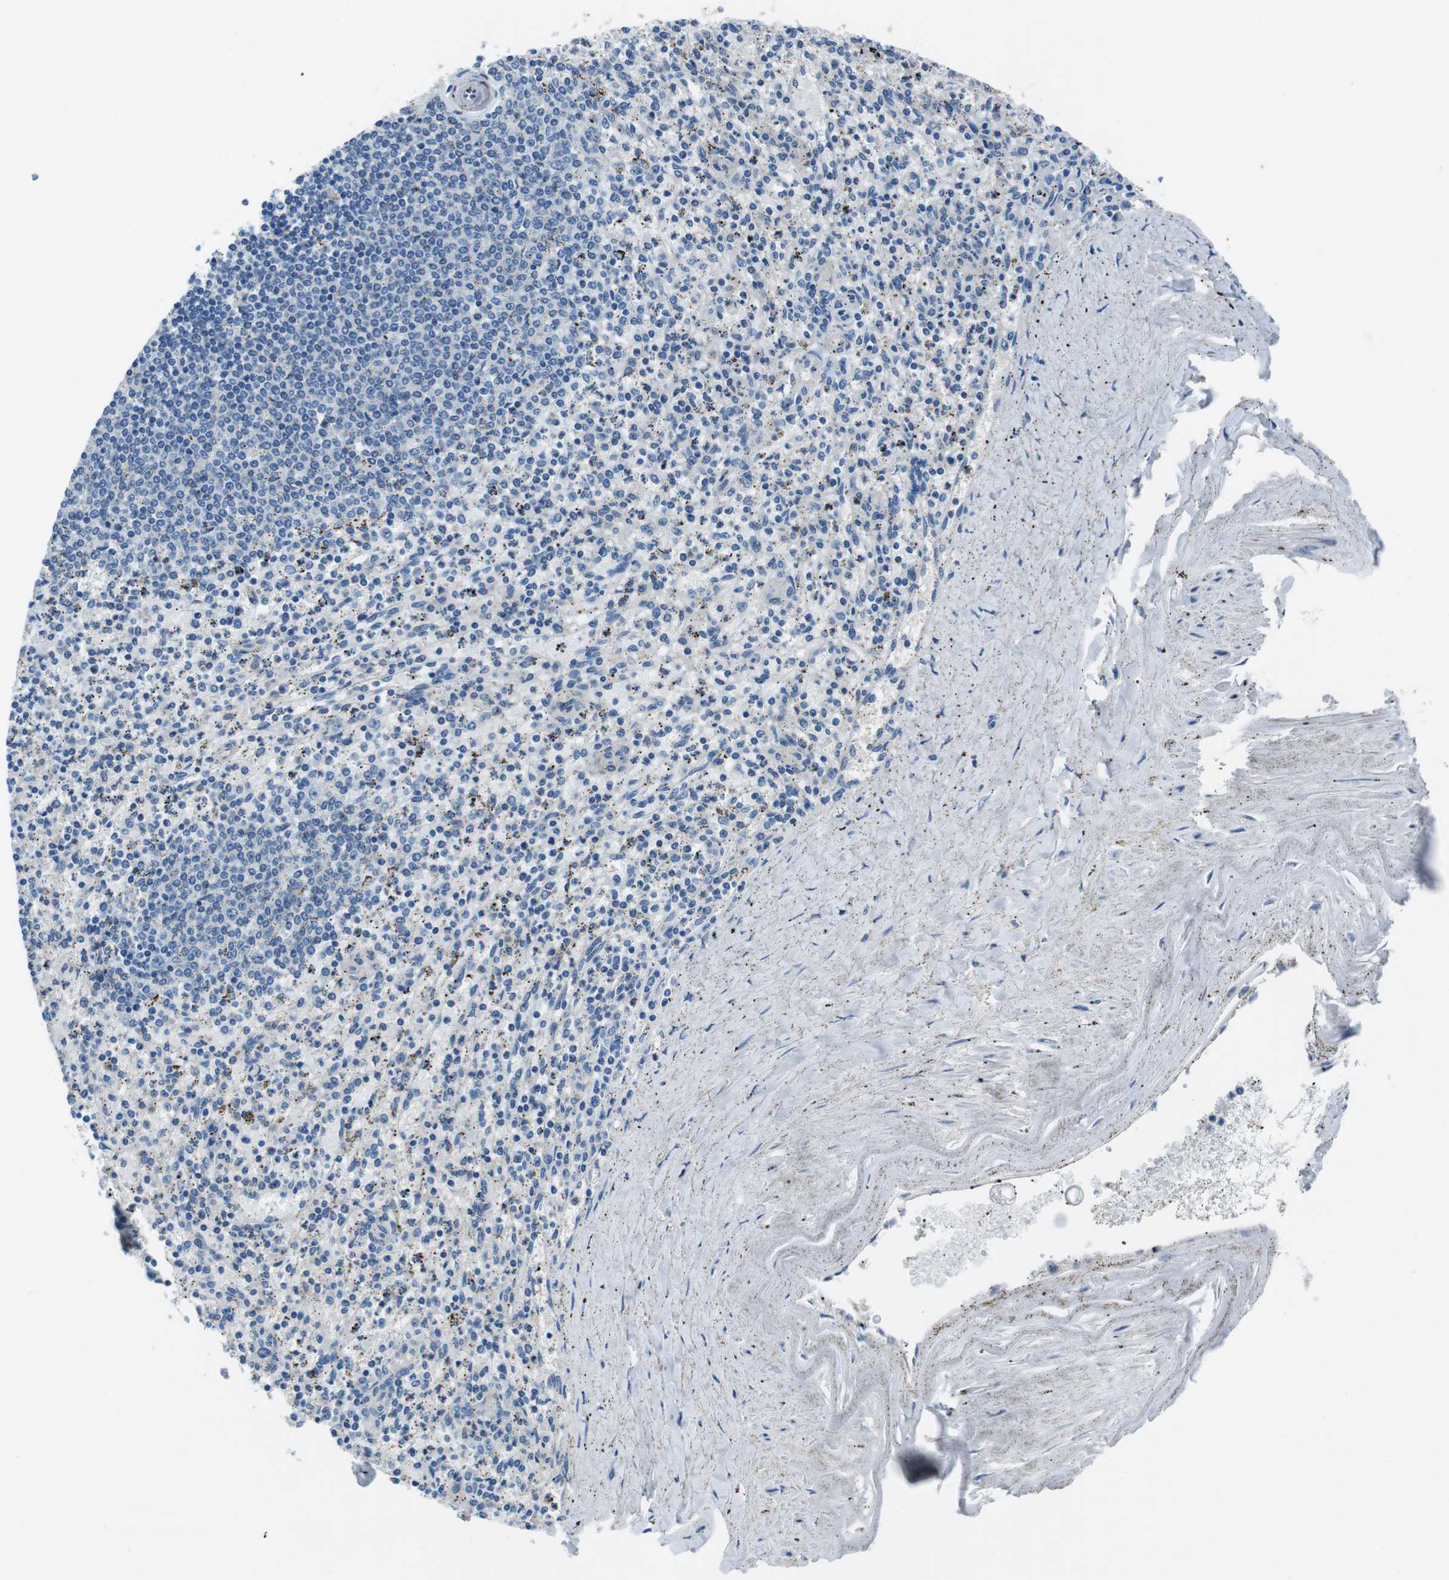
{"staining": {"intensity": "negative", "quantity": "none", "location": "none"}, "tissue": "spleen", "cell_type": "Cells in red pulp", "image_type": "normal", "snomed": [{"axis": "morphology", "description": "Normal tissue, NOS"}, {"axis": "topography", "description": "Spleen"}], "caption": "There is no significant staining in cells in red pulp of spleen. (Brightfield microscopy of DAB (3,3'-diaminobenzidine) immunohistochemistry (IHC) at high magnification).", "gene": "TULP3", "patient": {"sex": "male", "age": 72}}